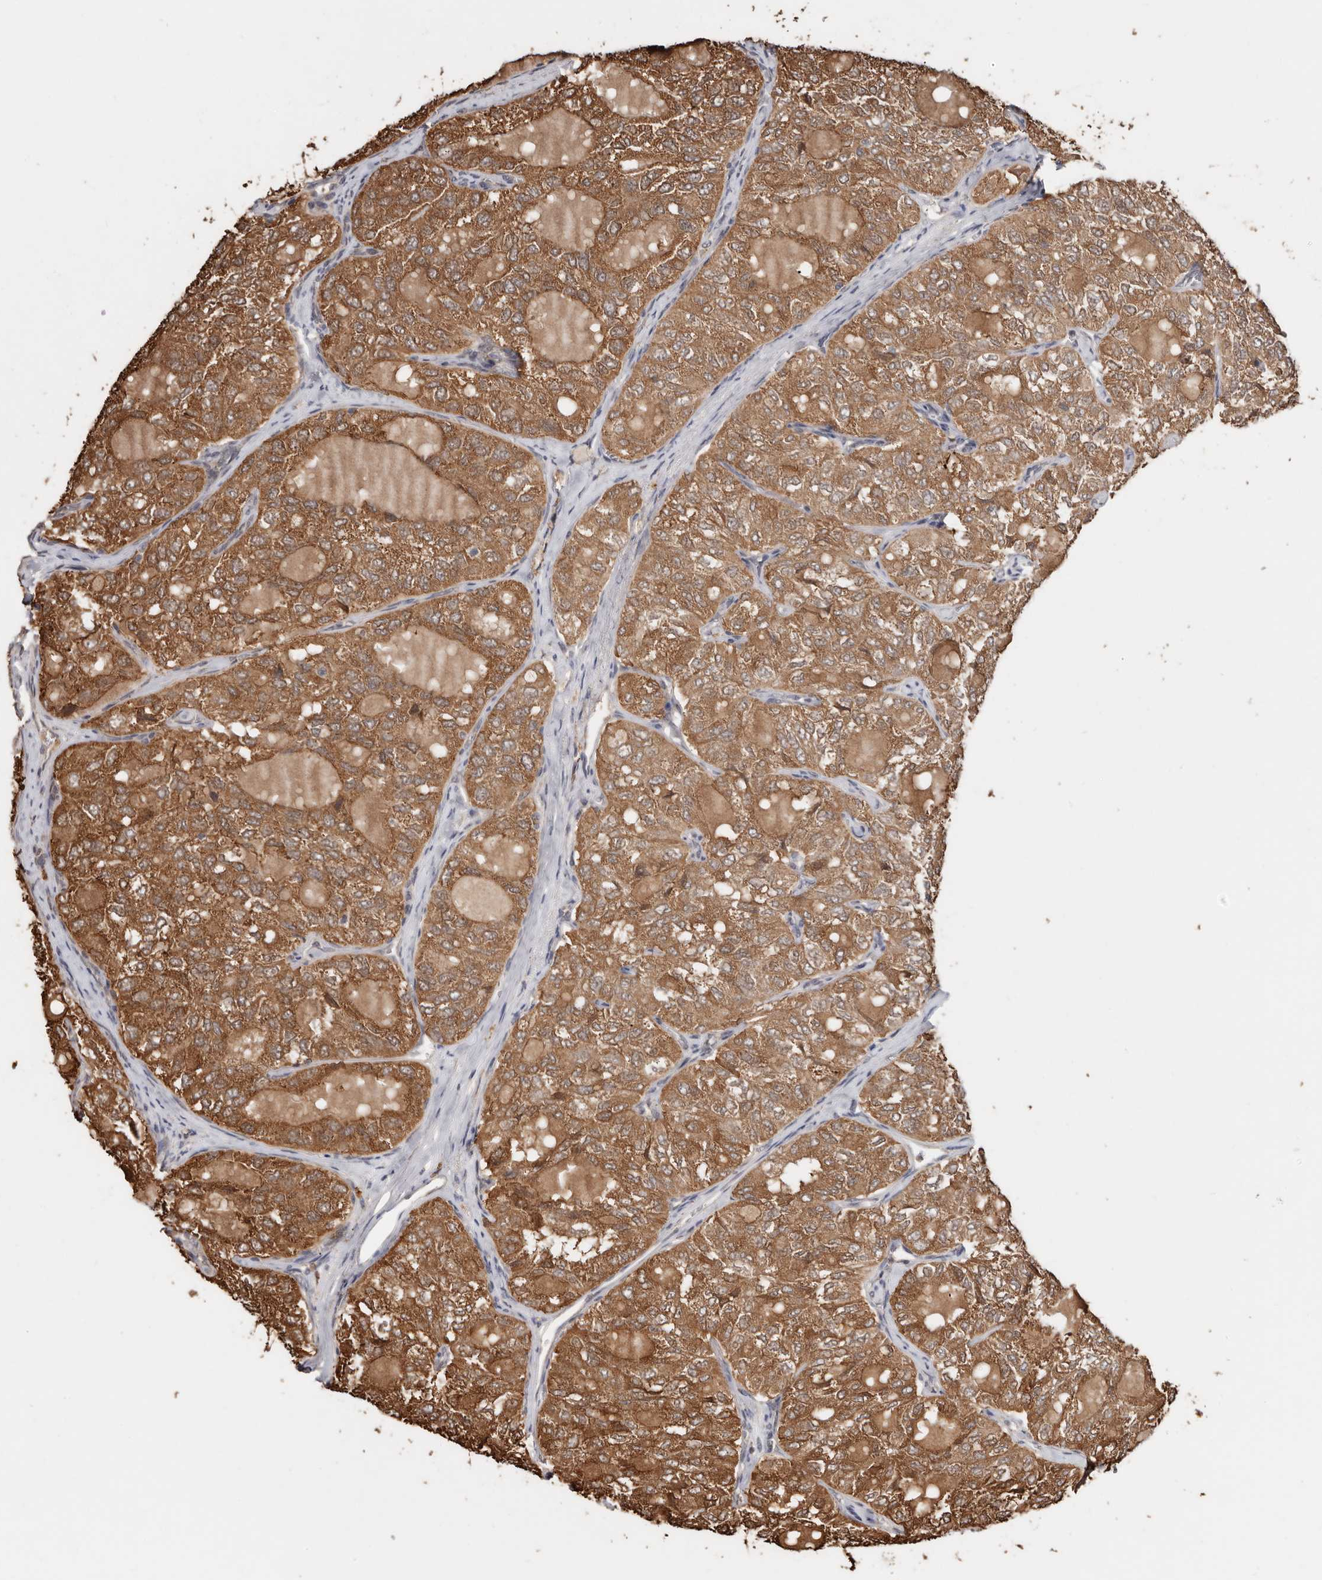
{"staining": {"intensity": "strong", "quantity": ">75%", "location": "cytoplasmic/membranous"}, "tissue": "thyroid cancer", "cell_type": "Tumor cells", "image_type": "cancer", "snomed": [{"axis": "morphology", "description": "Follicular adenoma carcinoma, NOS"}, {"axis": "topography", "description": "Thyroid gland"}], "caption": "Tumor cells reveal high levels of strong cytoplasmic/membranous expression in approximately >75% of cells in human thyroid cancer. (IHC, brightfield microscopy, high magnification).", "gene": "RSPO2", "patient": {"sex": "male", "age": 75}}